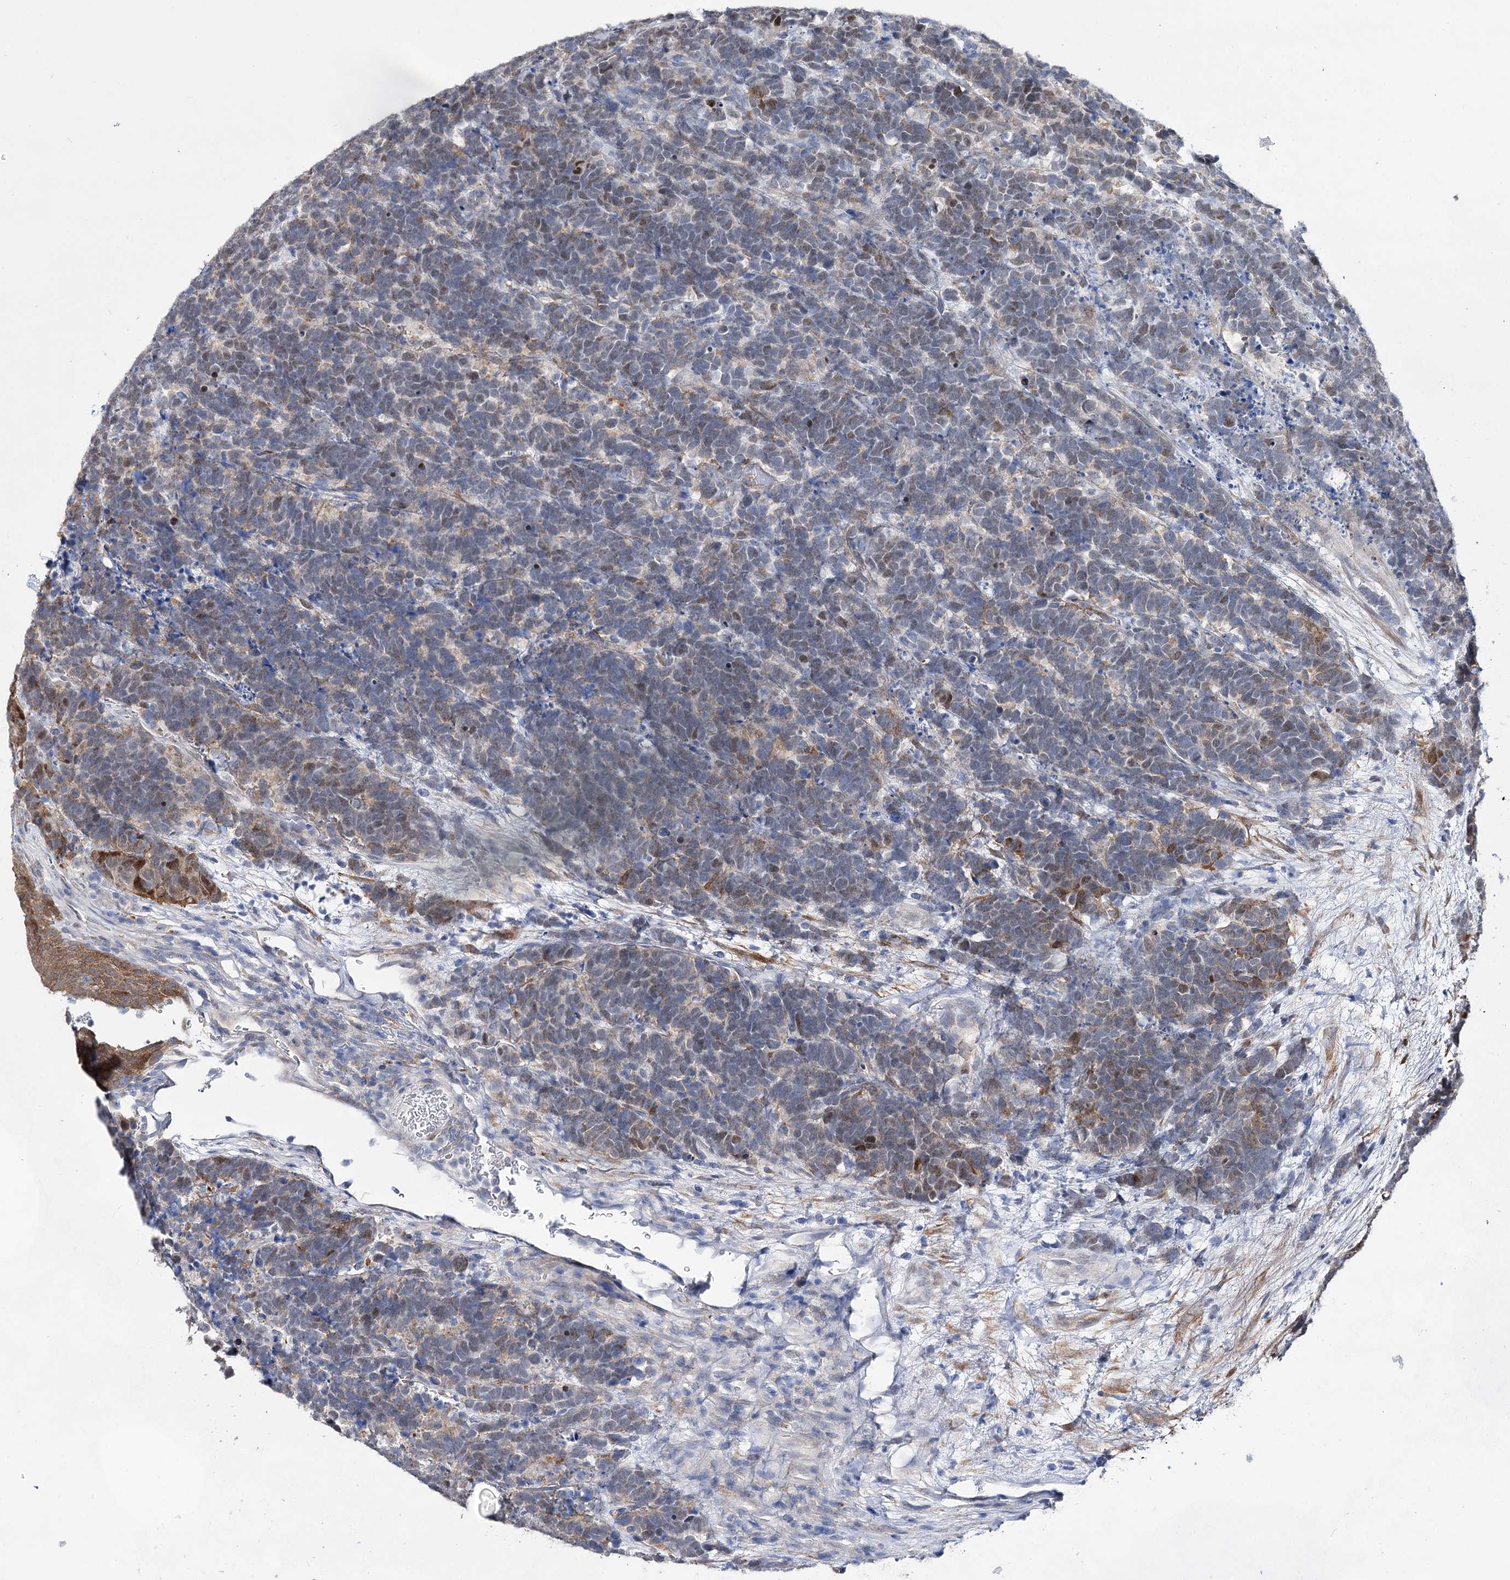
{"staining": {"intensity": "weak", "quantity": "<25%", "location": "cytoplasmic/membranous,nuclear"}, "tissue": "carcinoid", "cell_type": "Tumor cells", "image_type": "cancer", "snomed": [{"axis": "morphology", "description": "Carcinoma, NOS"}, {"axis": "morphology", "description": "Carcinoid, malignant, NOS"}, {"axis": "topography", "description": "Urinary bladder"}], "caption": "Immunohistochemistry micrograph of neoplastic tissue: human carcinoid stained with DAB (3,3'-diaminobenzidine) shows no significant protein expression in tumor cells.", "gene": "UGDH", "patient": {"sex": "male", "age": 57}}